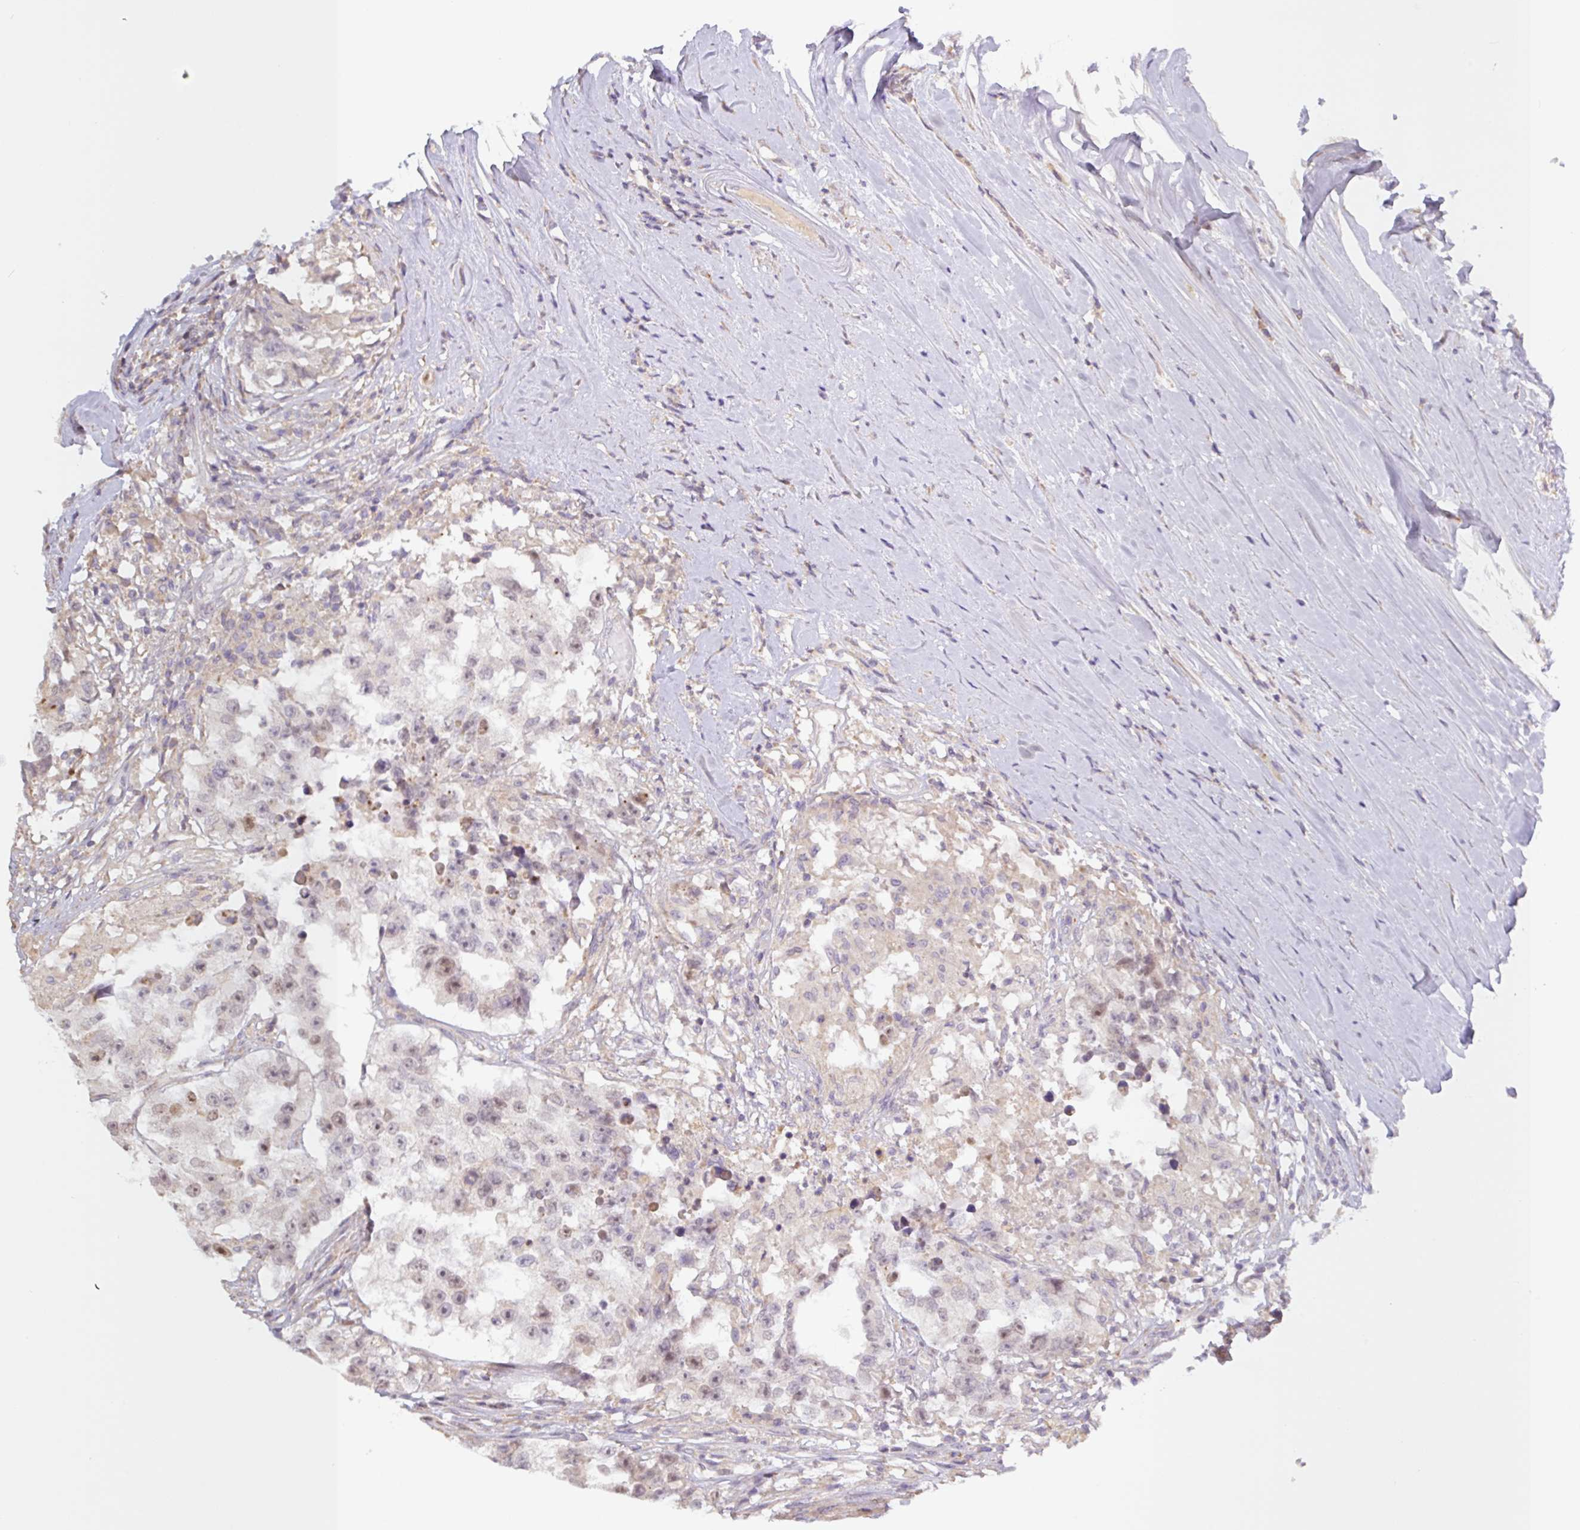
{"staining": {"intensity": "weak", "quantity": "<25%", "location": "cytoplasmic/membranous"}, "tissue": "testis cancer", "cell_type": "Tumor cells", "image_type": "cancer", "snomed": [{"axis": "morphology", "description": "Carcinoma, Embryonal, NOS"}, {"axis": "topography", "description": "Testis"}], "caption": "Image shows no significant protein positivity in tumor cells of testis cancer. (Stains: DAB (3,3'-diaminobenzidine) immunohistochemistry (IHC) with hematoxylin counter stain, Microscopy: brightfield microscopy at high magnification).", "gene": "SFTPB", "patient": {"sex": "male", "age": 83}}